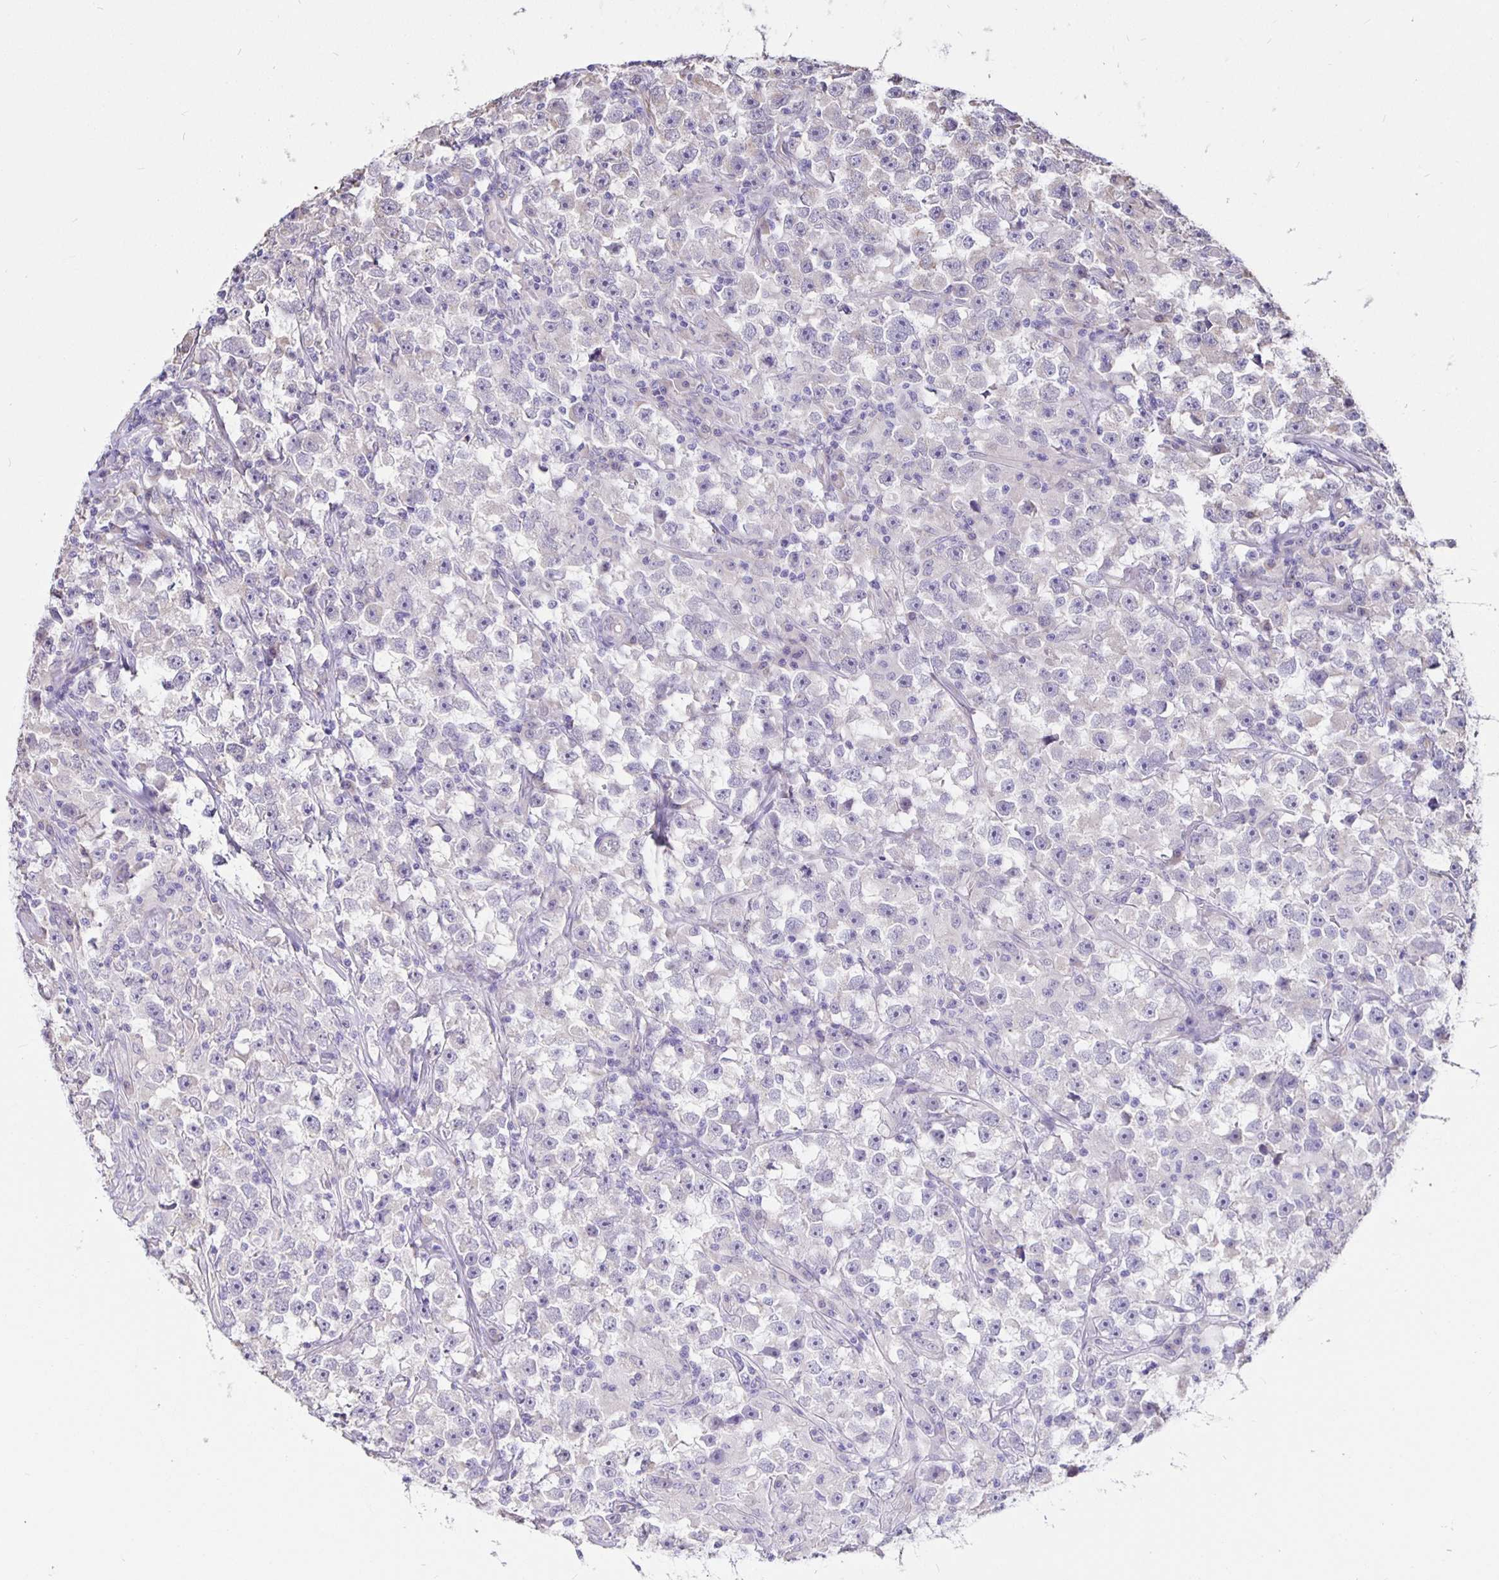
{"staining": {"intensity": "negative", "quantity": "none", "location": "none"}, "tissue": "testis cancer", "cell_type": "Tumor cells", "image_type": "cancer", "snomed": [{"axis": "morphology", "description": "Seminoma, NOS"}, {"axis": "topography", "description": "Testis"}], "caption": "High magnification brightfield microscopy of testis cancer (seminoma) stained with DAB (brown) and counterstained with hematoxylin (blue): tumor cells show no significant staining. (DAB immunohistochemistry (IHC) with hematoxylin counter stain).", "gene": "DNAI2", "patient": {"sex": "male", "age": 33}}